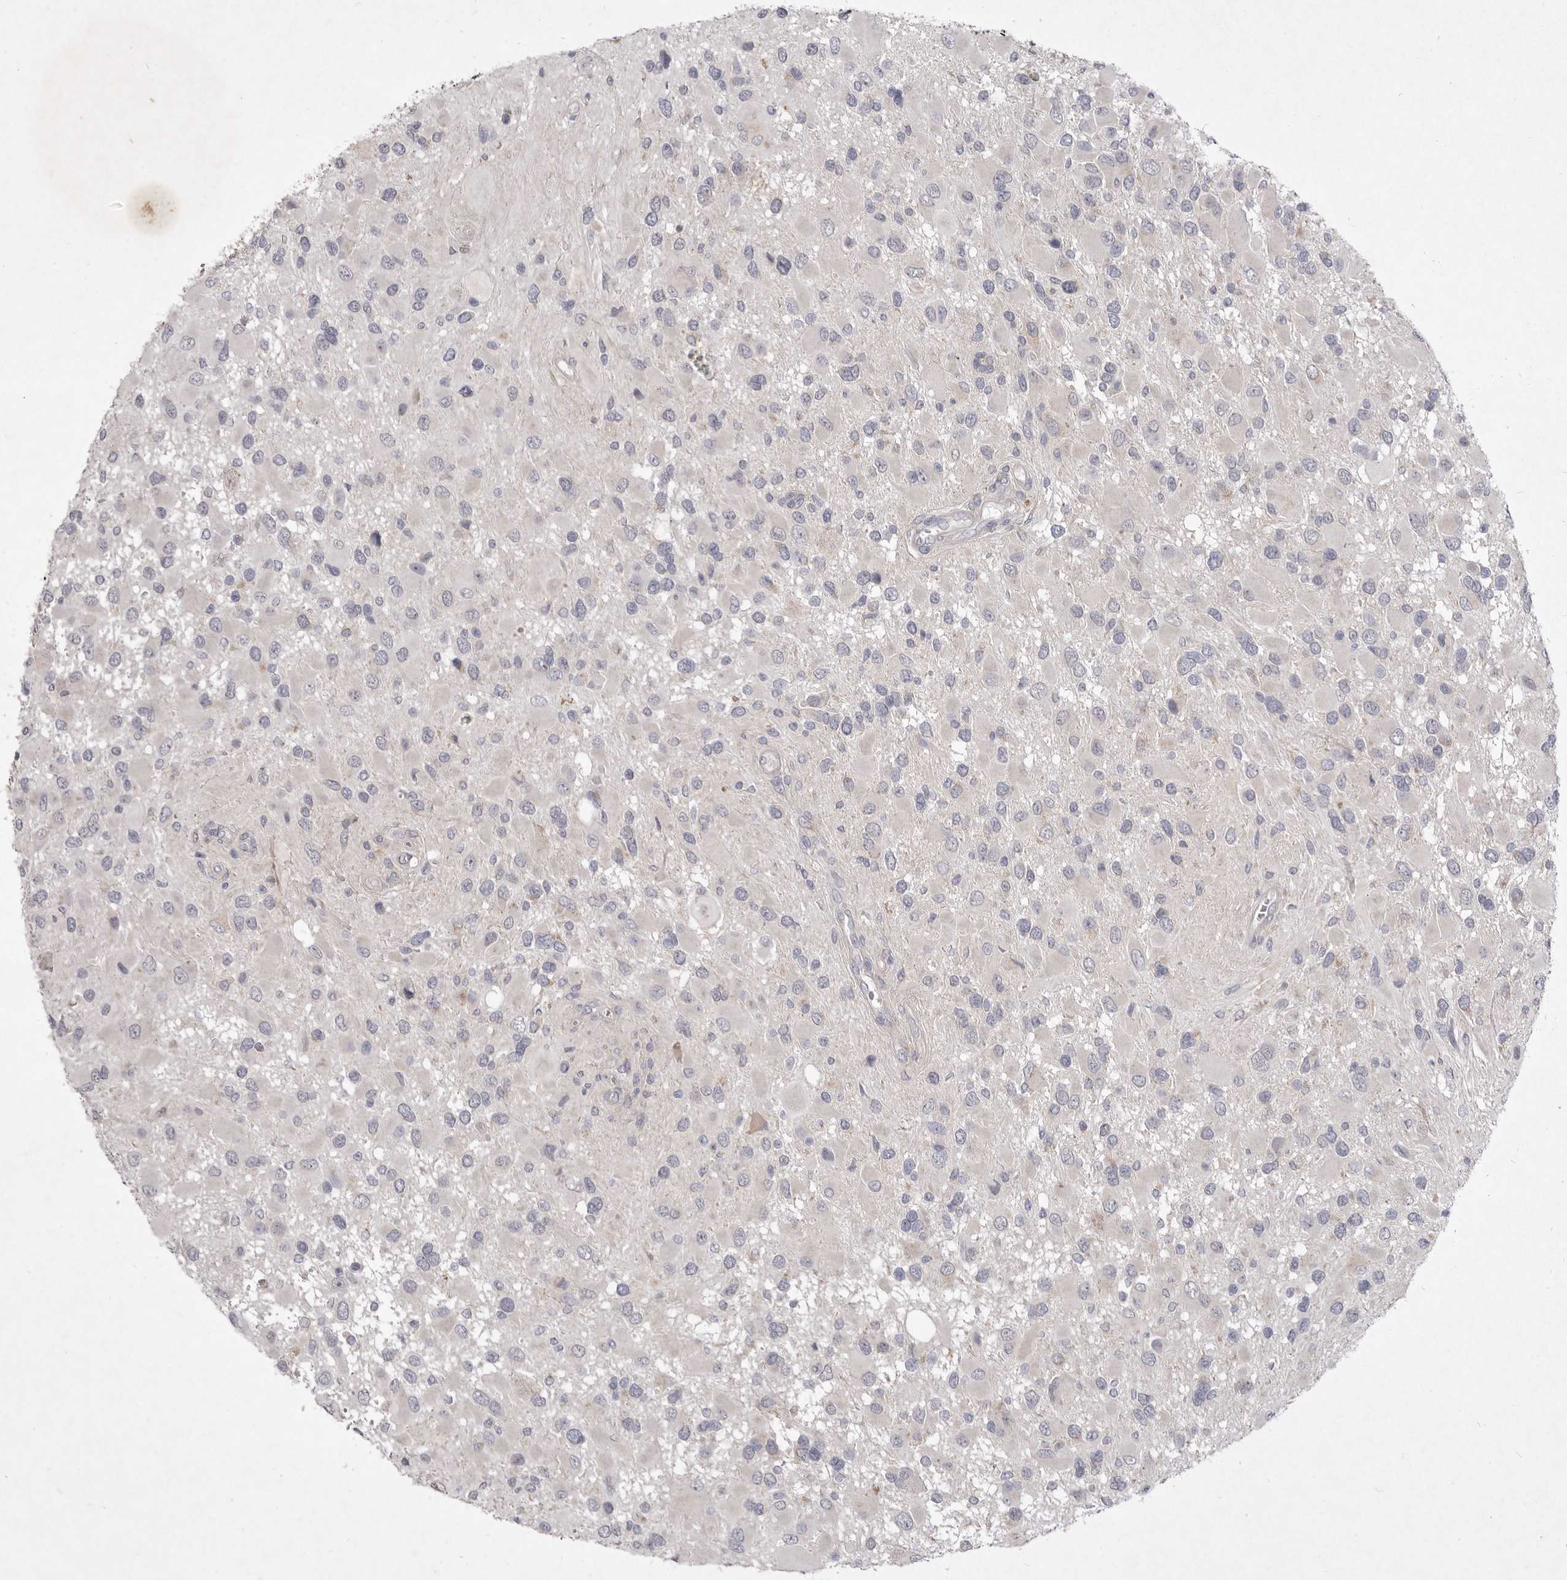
{"staining": {"intensity": "negative", "quantity": "none", "location": "none"}, "tissue": "glioma", "cell_type": "Tumor cells", "image_type": "cancer", "snomed": [{"axis": "morphology", "description": "Glioma, malignant, High grade"}, {"axis": "topography", "description": "Brain"}], "caption": "DAB immunohistochemical staining of human malignant glioma (high-grade) reveals no significant positivity in tumor cells. (DAB immunohistochemistry (IHC) visualized using brightfield microscopy, high magnification).", "gene": "P2RX6", "patient": {"sex": "male", "age": 53}}